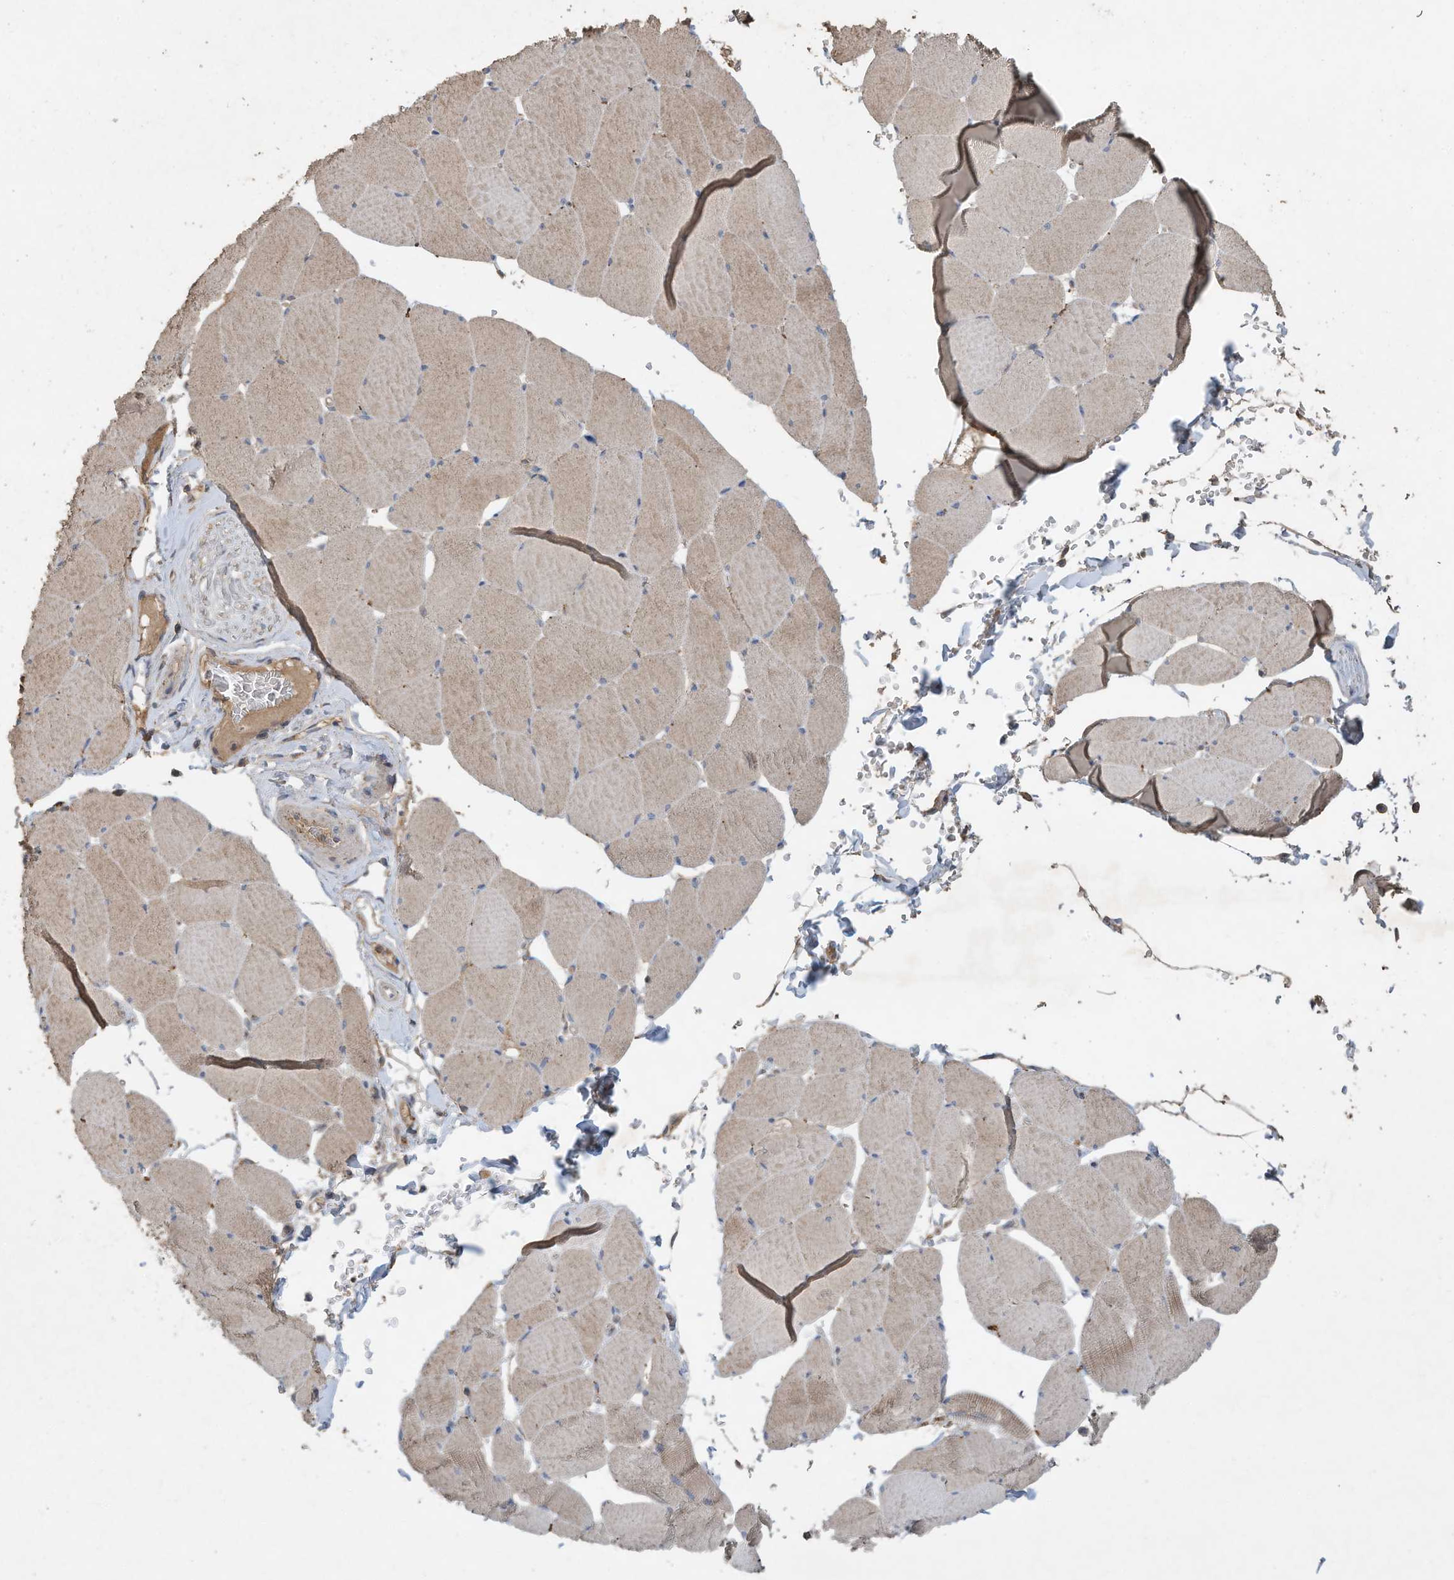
{"staining": {"intensity": "weak", "quantity": "25%-75%", "location": "cytoplasmic/membranous"}, "tissue": "skeletal muscle", "cell_type": "Myocytes", "image_type": "normal", "snomed": [{"axis": "morphology", "description": "Normal tissue, NOS"}, {"axis": "topography", "description": "Skeletal muscle"}, {"axis": "topography", "description": "Head-Neck"}], "caption": "Approximately 25%-75% of myocytes in unremarkable skeletal muscle show weak cytoplasmic/membranous protein staining as visualized by brown immunohistochemical staining.", "gene": "CAPN13", "patient": {"sex": "male", "age": 66}}